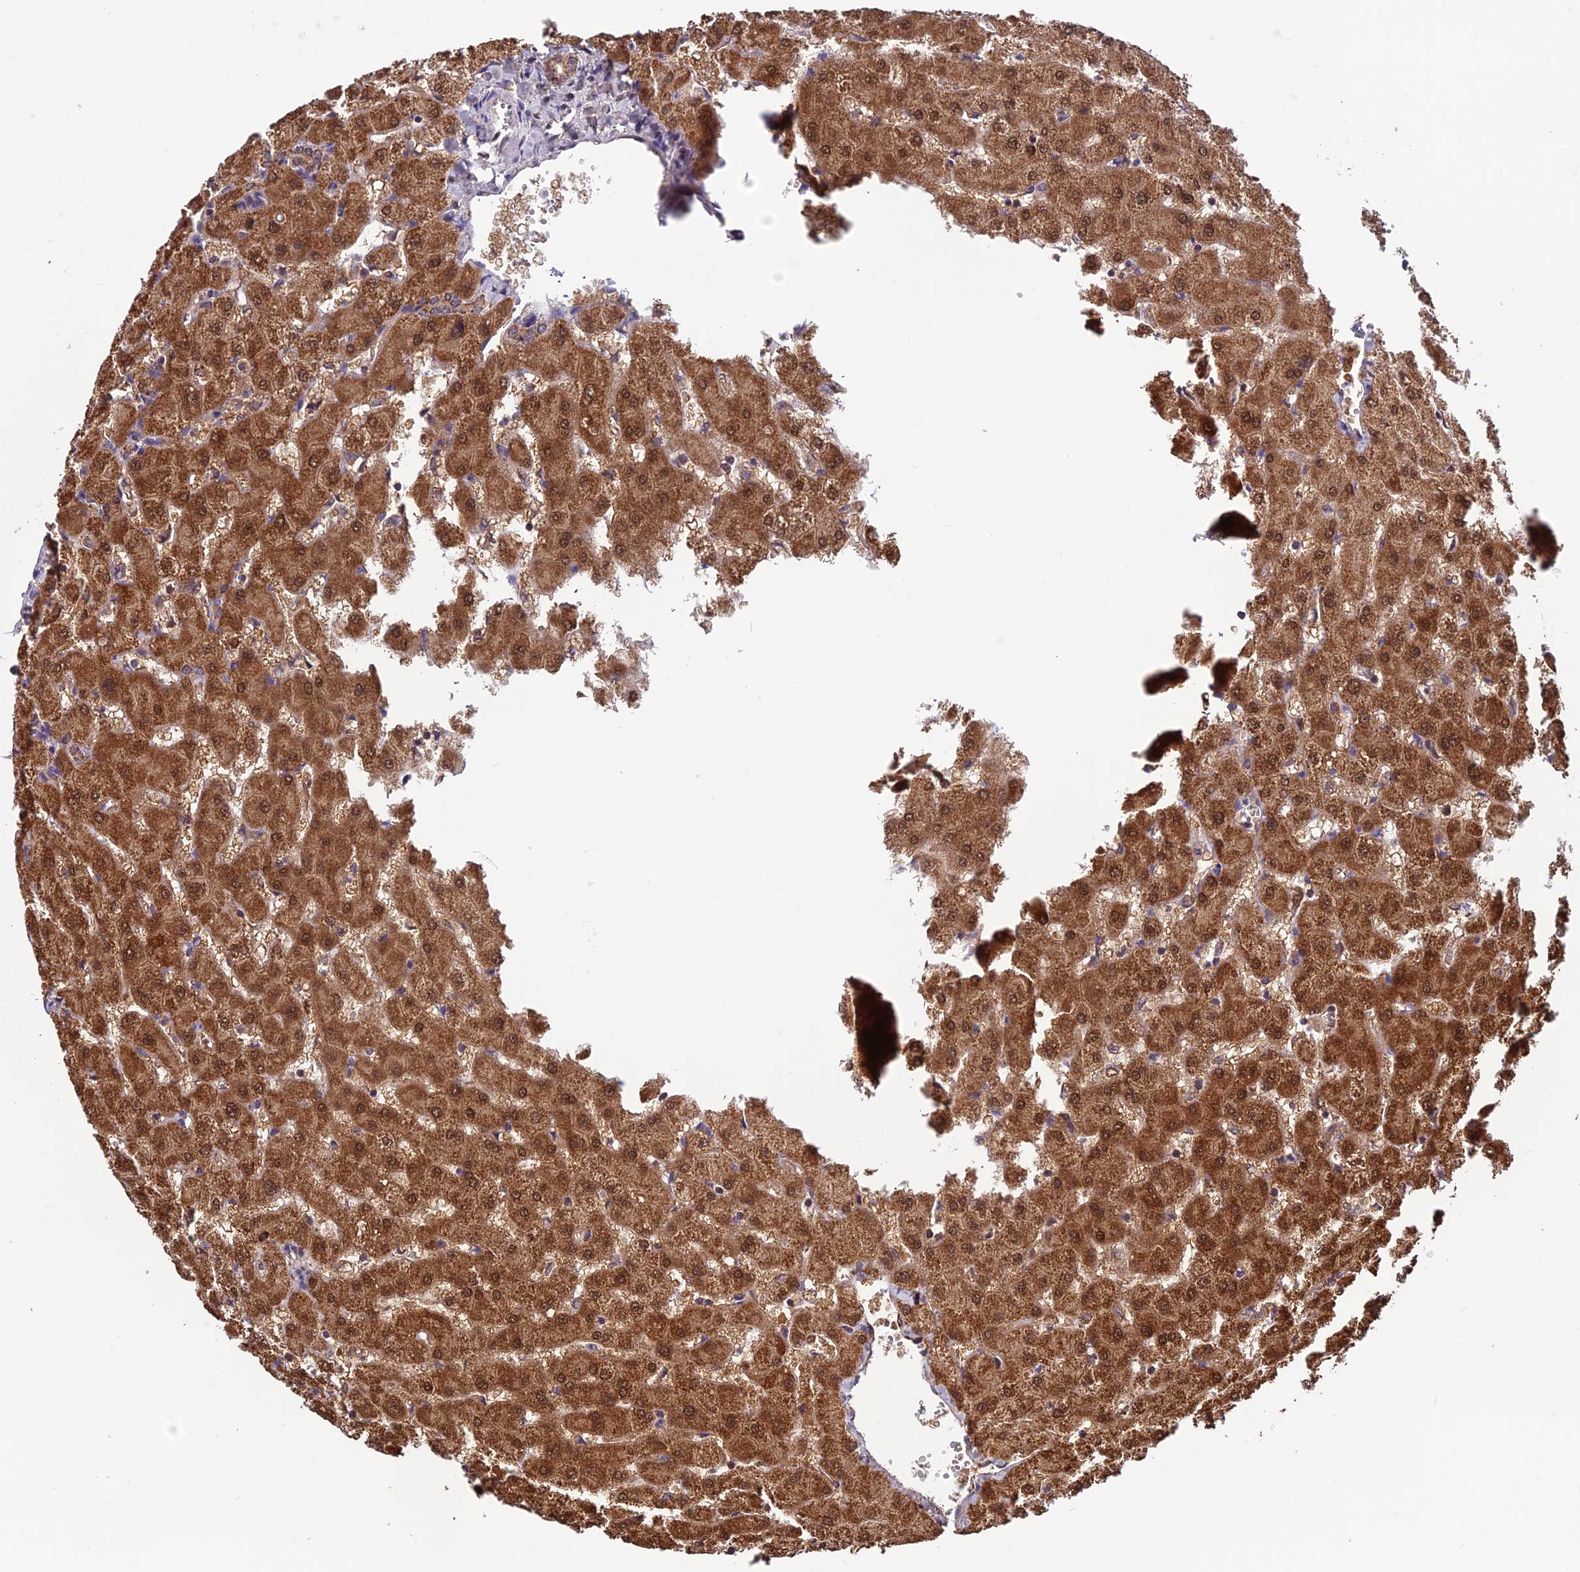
{"staining": {"intensity": "moderate", "quantity": "25%-75%", "location": "cytoplasmic/membranous"}, "tissue": "liver", "cell_type": "Cholangiocytes", "image_type": "normal", "snomed": [{"axis": "morphology", "description": "Normal tissue, NOS"}, {"axis": "topography", "description": "Liver"}], "caption": "IHC (DAB) staining of benign human liver demonstrates moderate cytoplasmic/membranous protein expression in approximately 25%-75% of cholangiocytes.", "gene": "CCDC15", "patient": {"sex": "female", "age": 63}}